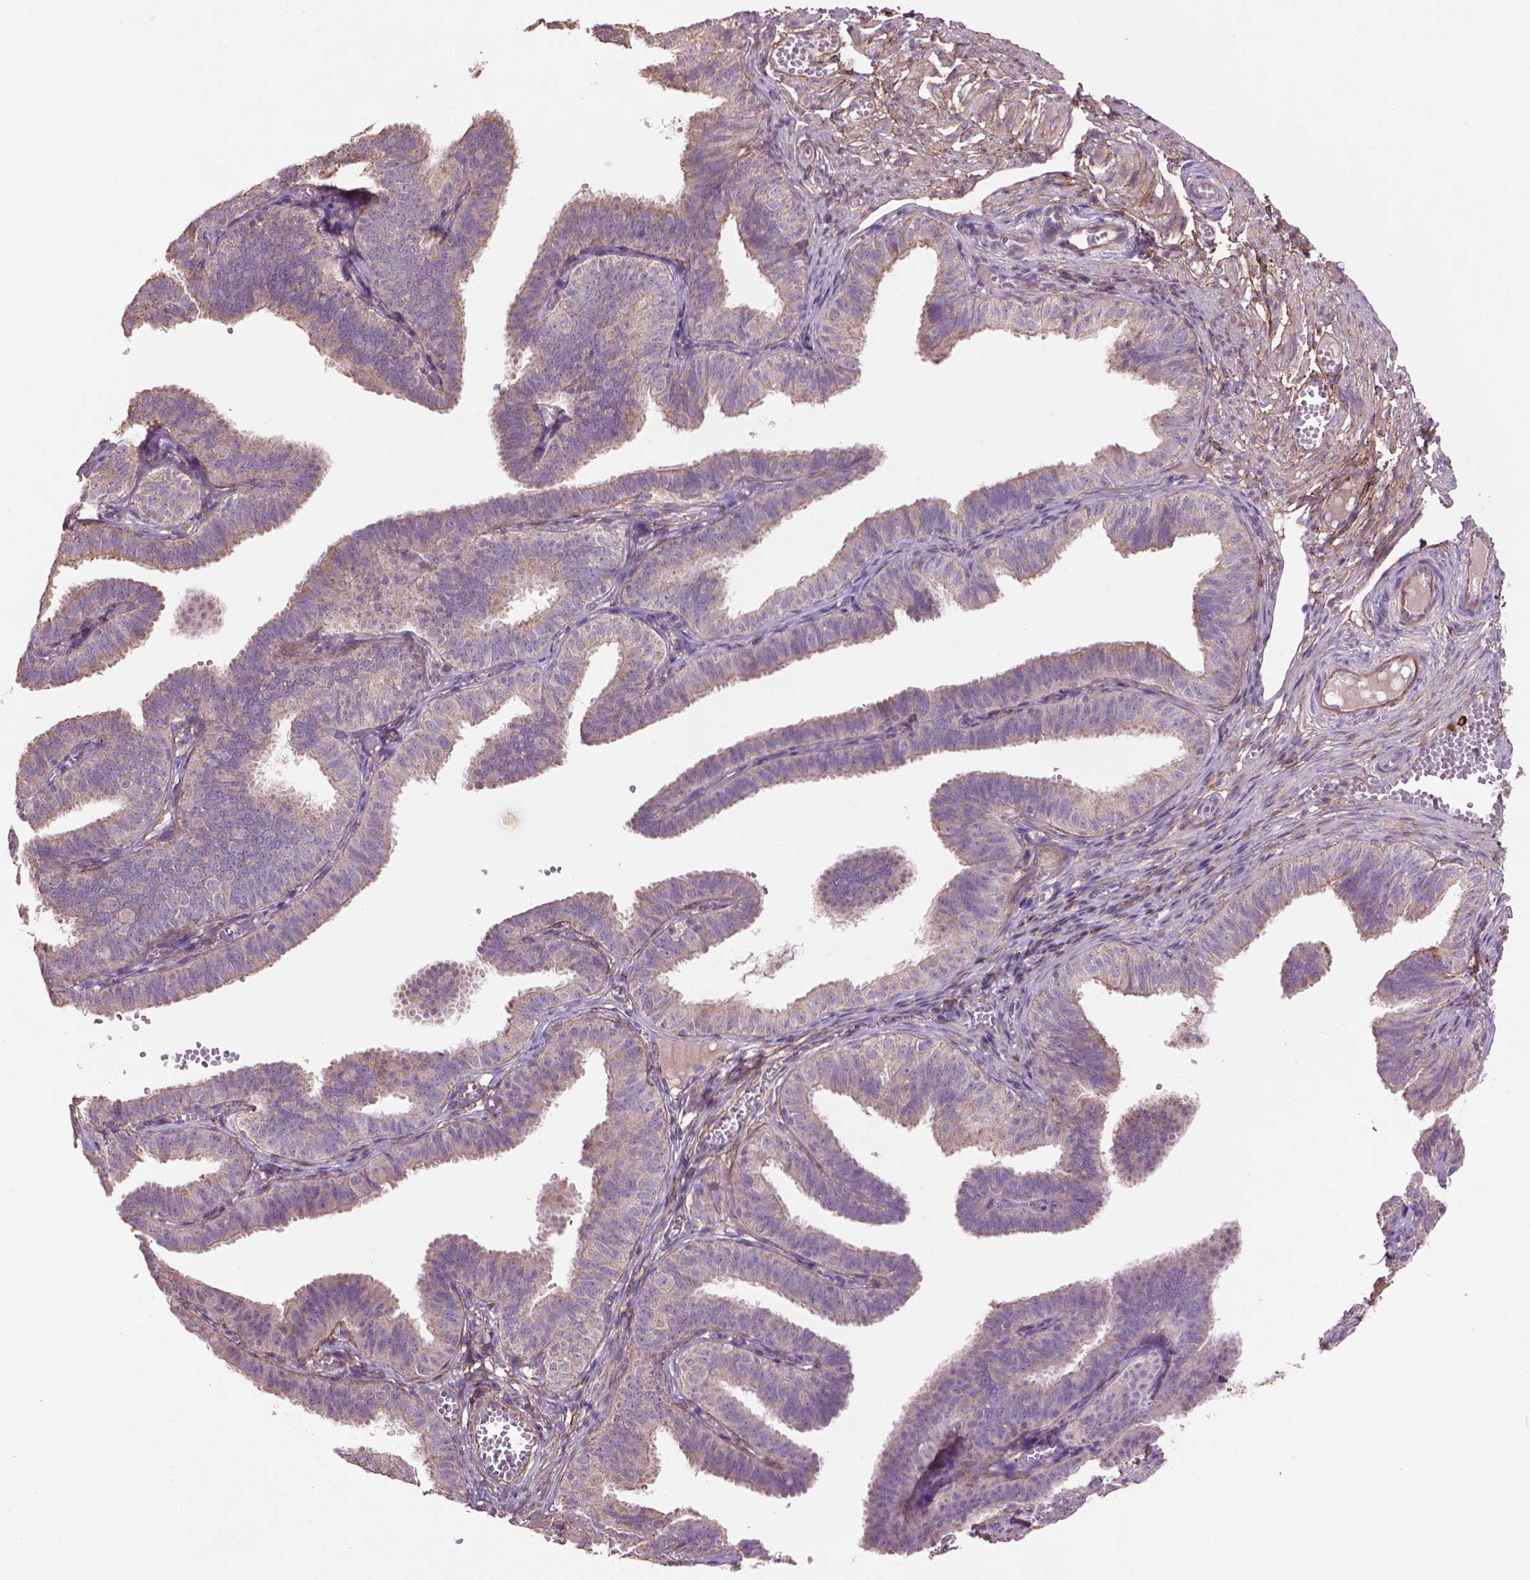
{"staining": {"intensity": "negative", "quantity": "none", "location": "none"}, "tissue": "fallopian tube", "cell_type": "Glandular cells", "image_type": "normal", "snomed": [{"axis": "morphology", "description": "Normal tissue, NOS"}, {"axis": "topography", "description": "Fallopian tube"}], "caption": "Immunohistochemical staining of unremarkable human fallopian tube exhibits no significant positivity in glandular cells.", "gene": "LRRC3C", "patient": {"sex": "female", "age": 25}}